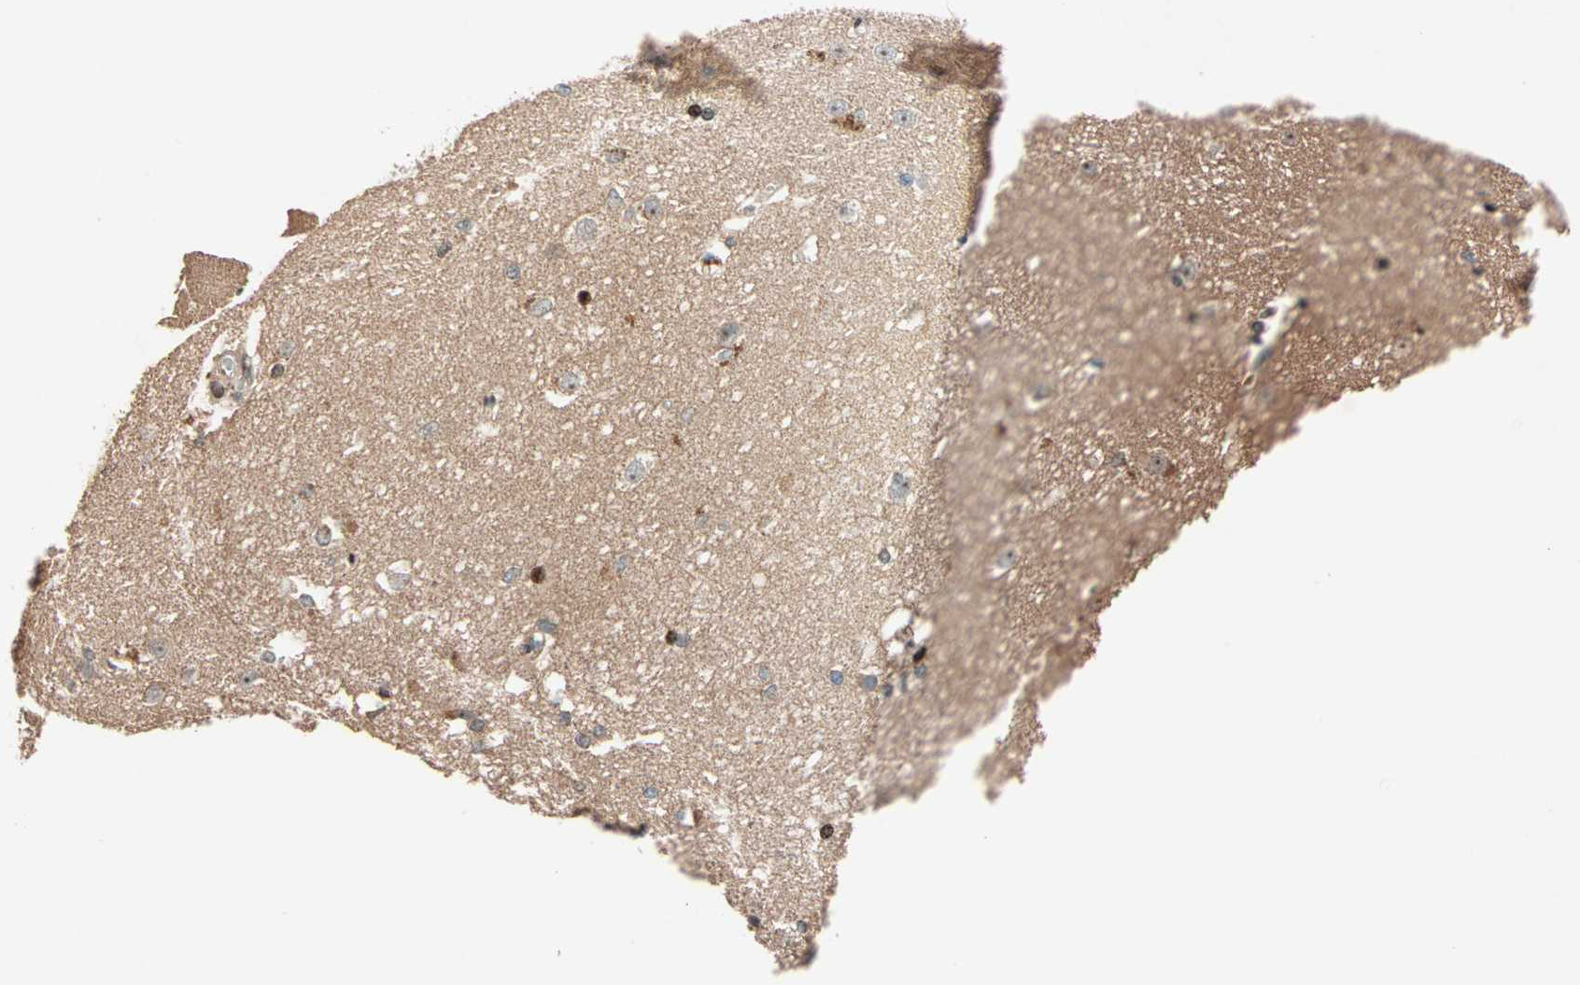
{"staining": {"intensity": "strong", "quantity": ">75%", "location": "nuclear"}, "tissue": "caudate", "cell_type": "Glial cells", "image_type": "normal", "snomed": [{"axis": "morphology", "description": "Normal tissue, NOS"}, {"axis": "topography", "description": "Lateral ventricle wall"}], "caption": "Protein expression analysis of normal human caudate reveals strong nuclear expression in approximately >75% of glial cells. The protein is shown in brown color, while the nuclei are stained blue.", "gene": "HECW1", "patient": {"sex": "female", "age": 19}}